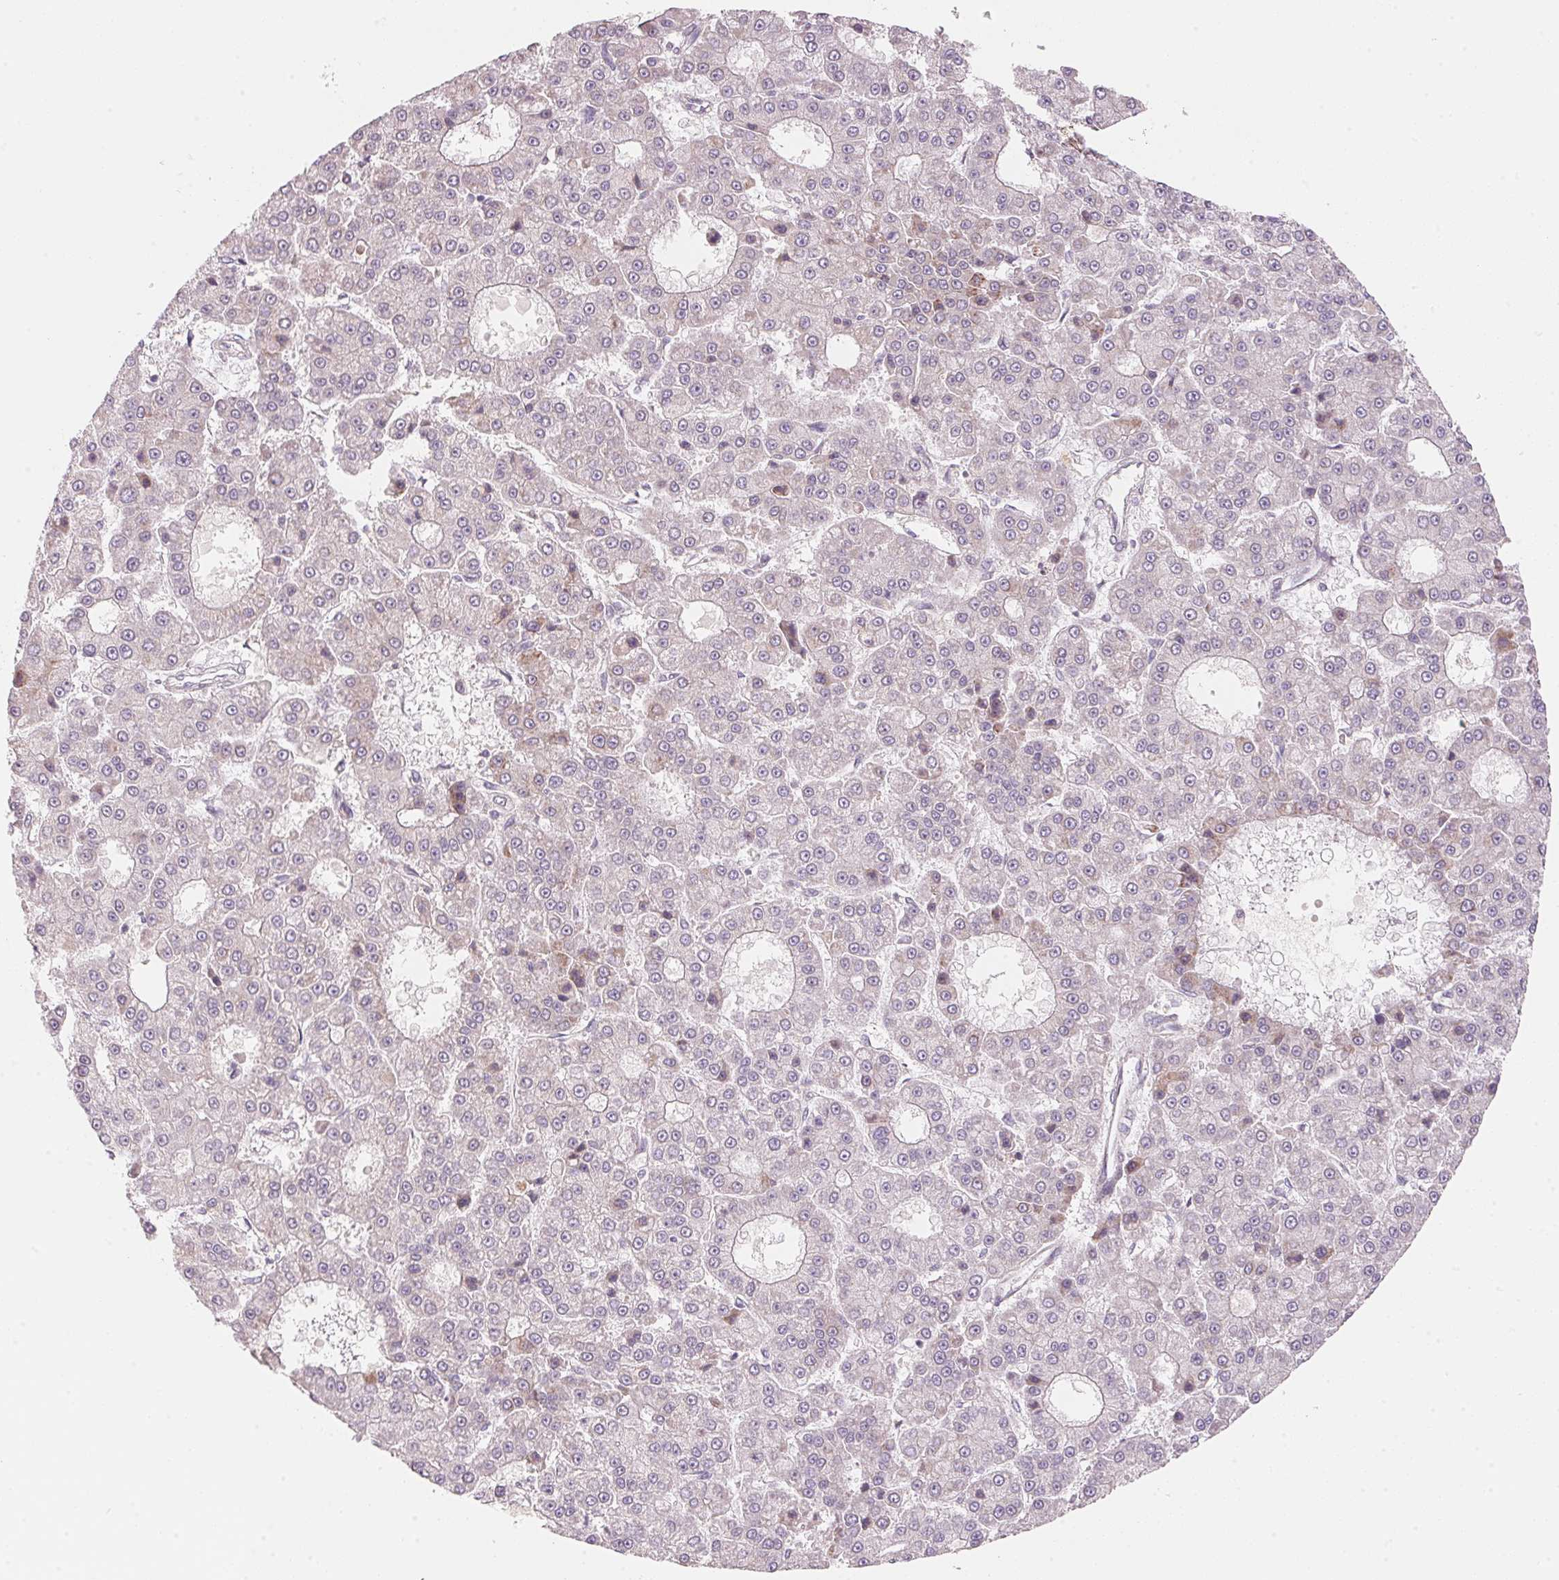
{"staining": {"intensity": "negative", "quantity": "none", "location": "none"}, "tissue": "liver cancer", "cell_type": "Tumor cells", "image_type": "cancer", "snomed": [{"axis": "morphology", "description": "Carcinoma, Hepatocellular, NOS"}, {"axis": "topography", "description": "Liver"}], "caption": "A high-resolution photomicrograph shows IHC staining of liver cancer (hepatocellular carcinoma), which reveals no significant staining in tumor cells.", "gene": "BLOC1S2", "patient": {"sex": "male", "age": 70}}